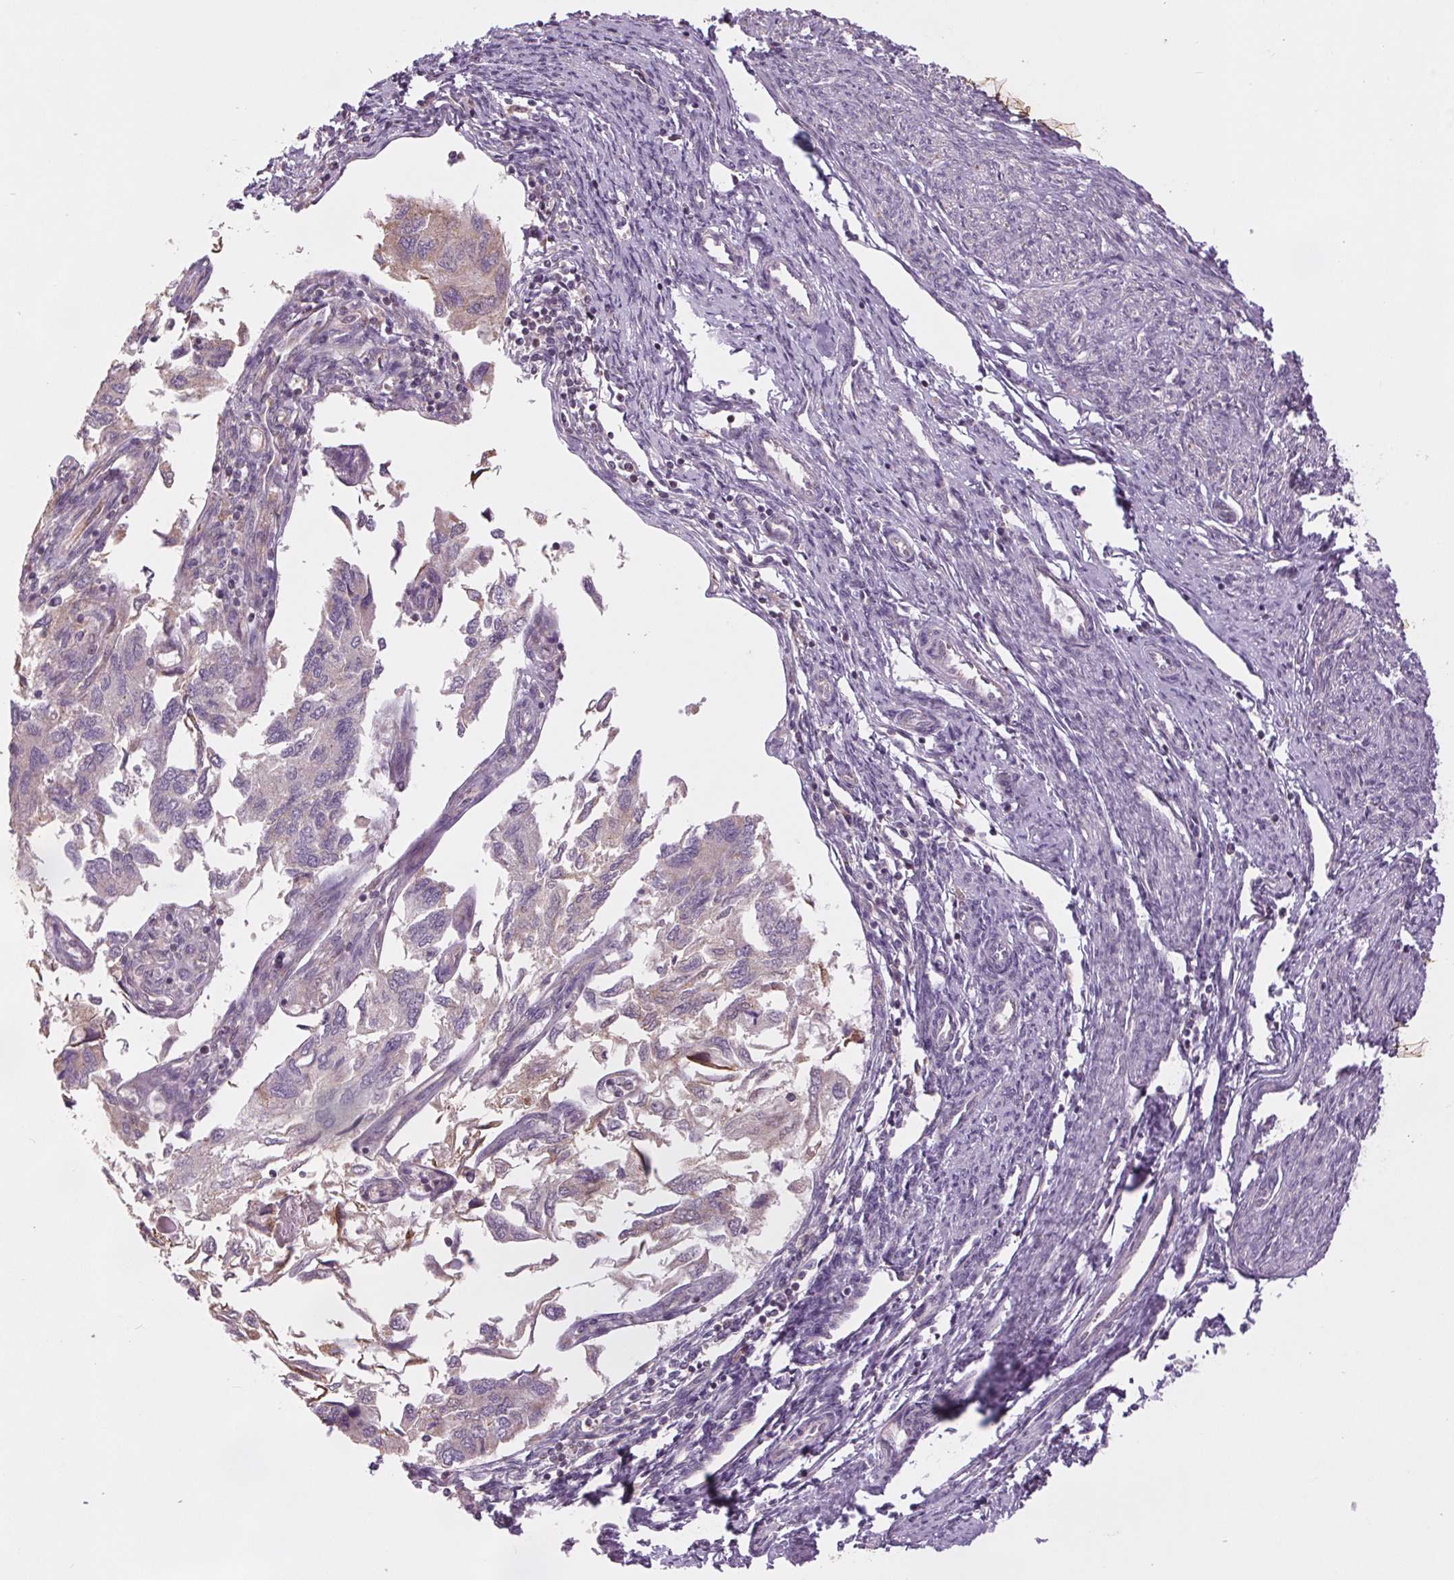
{"staining": {"intensity": "negative", "quantity": "none", "location": "none"}, "tissue": "endometrial cancer", "cell_type": "Tumor cells", "image_type": "cancer", "snomed": [{"axis": "morphology", "description": "Carcinoma, NOS"}, {"axis": "topography", "description": "Uterus"}], "caption": "The histopathology image exhibits no significant expression in tumor cells of endometrial carcinoma. (DAB immunohistochemistry visualized using brightfield microscopy, high magnification).", "gene": "MAP3K5", "patient": {"sex": "female", "age": 76}}